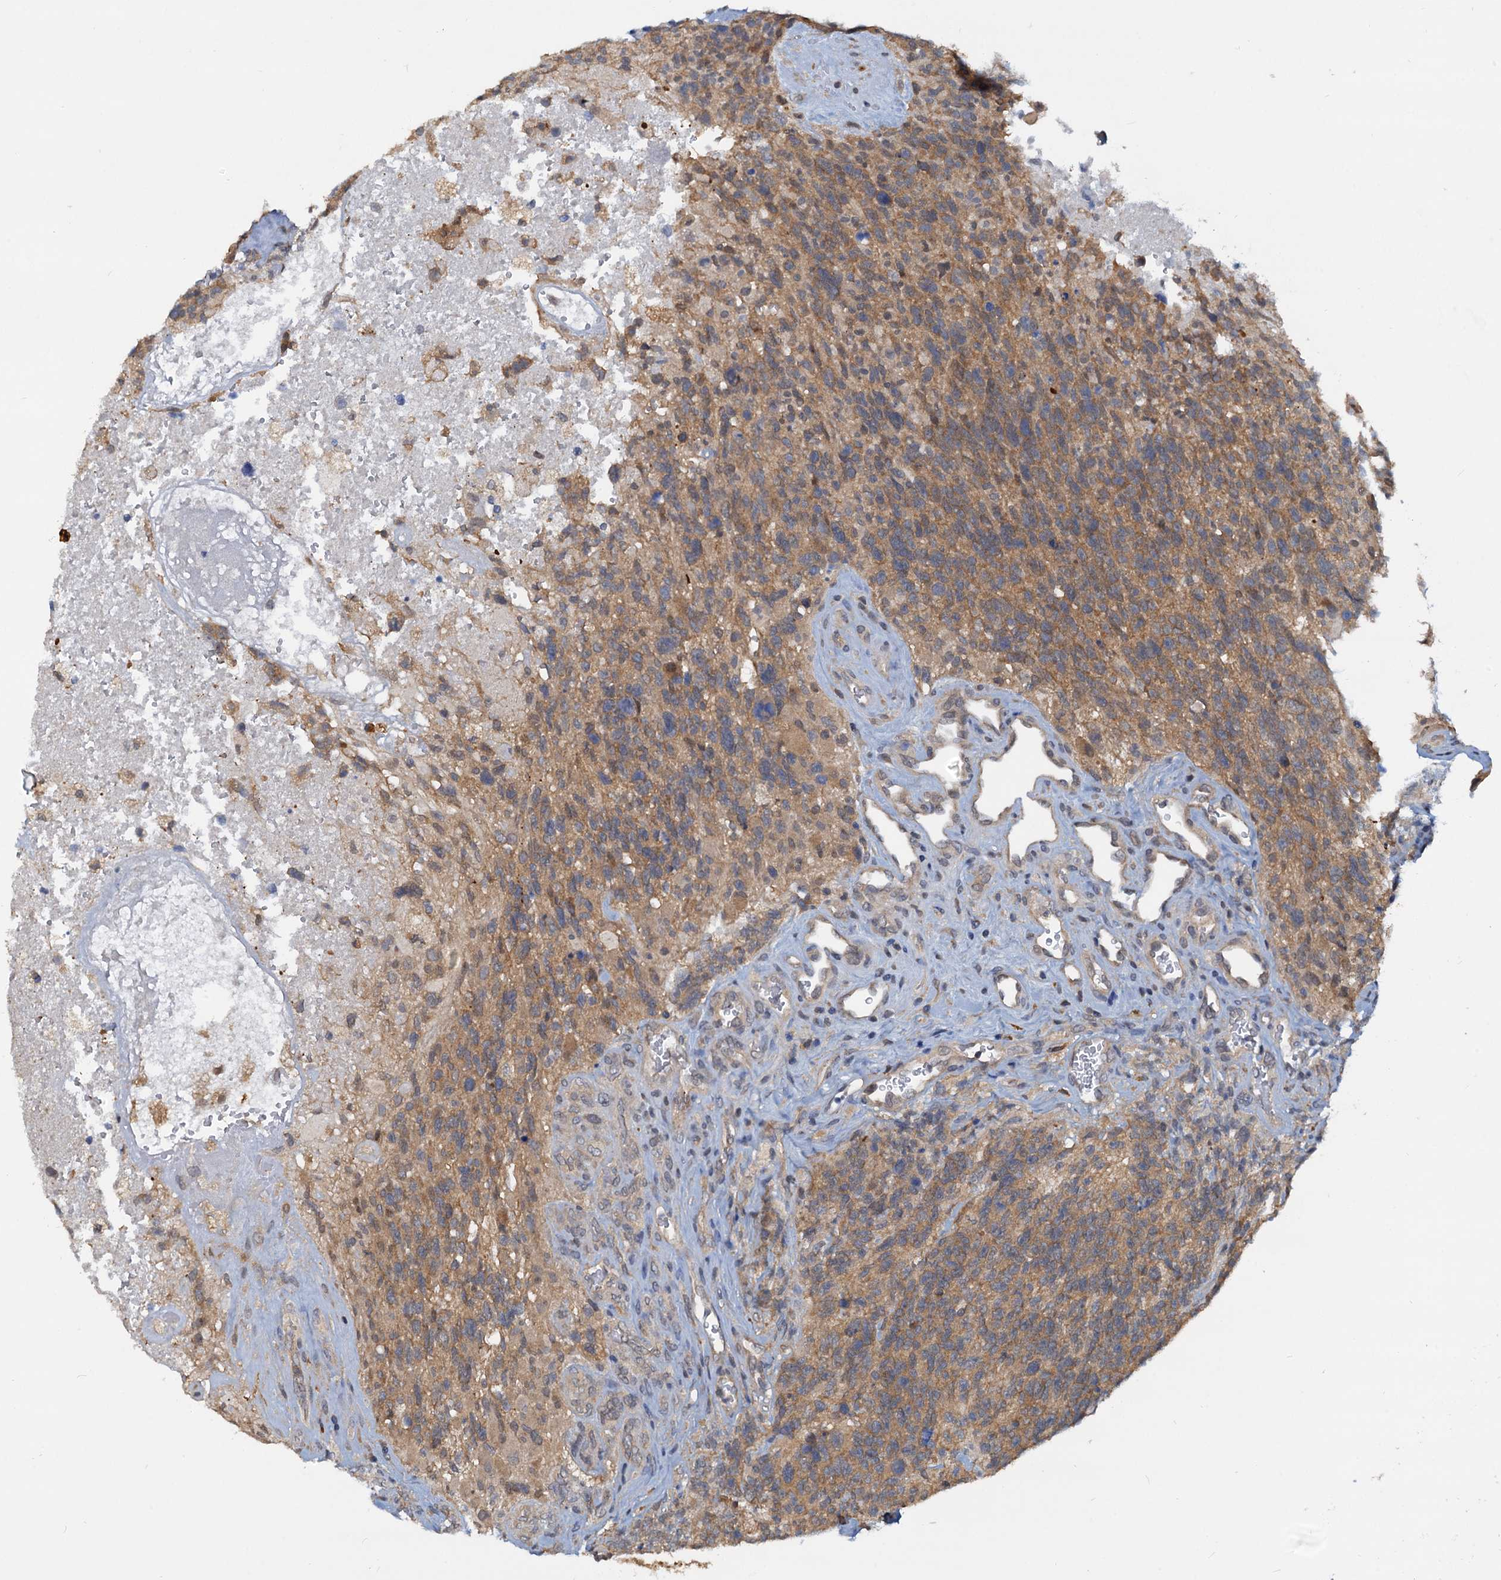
{"staining": {"intensity": "moderate", "quantity": ">75%", "location": "cytoplasmic/membranous"}, "tissue": "glioma", "cell_type": "Tumor cells", "image_type": "cancer", "snomed": [{"axis": "morphology", "description": "Glioma, malignant, High grade"}, {"axis": "topography", "description": "Brain"}], "caption": "The photomicrograph demonstrates immunohistochemical staining of malignant glioma (high-grade). There is moderate cytoplasmic/membranous staining is seen in about >75% of tumor cells.", "gene": "PTGES3", "patient": {"sex": "male", "age": 76}}